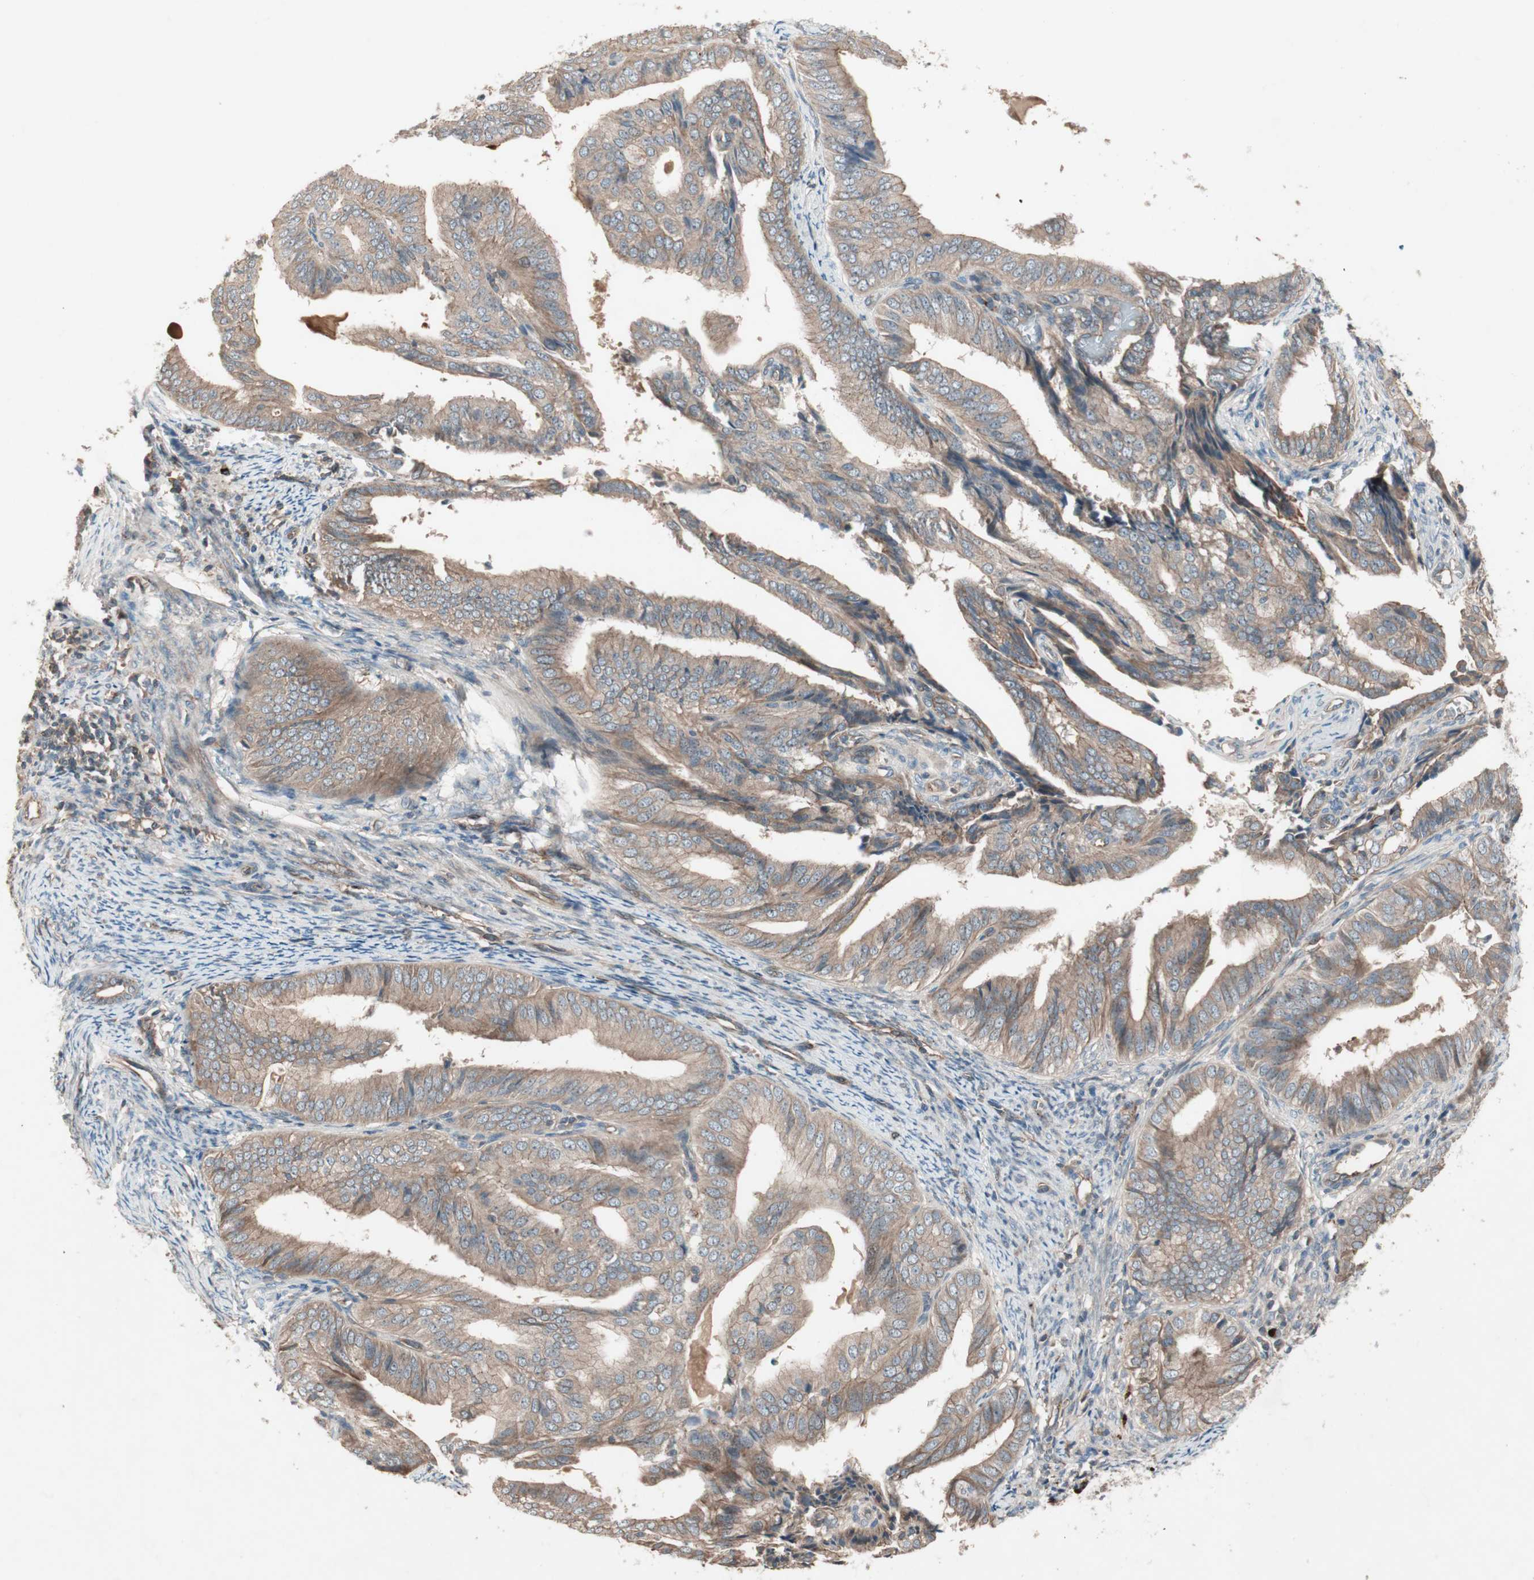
{"staining": {"intensity": "moderate", "quantity": ">75%", "location": "cytoplasmic/membranous"}, "tissue": "endometrial cancer", "cell_type": "Tumor cells", "image_type": "cancer", "snomed": [{"axis": "morphology", "description": "Adenocarcinoma, NOS"}, {"axis": "topography", "description": "Endometrium"}], "caption": "Endometrial adenocarcinoma stained with a protein marker reveals moderate staining in tumor cells.", "gene": "TFPI", "patient": {"sex": "female", "age": 58}}